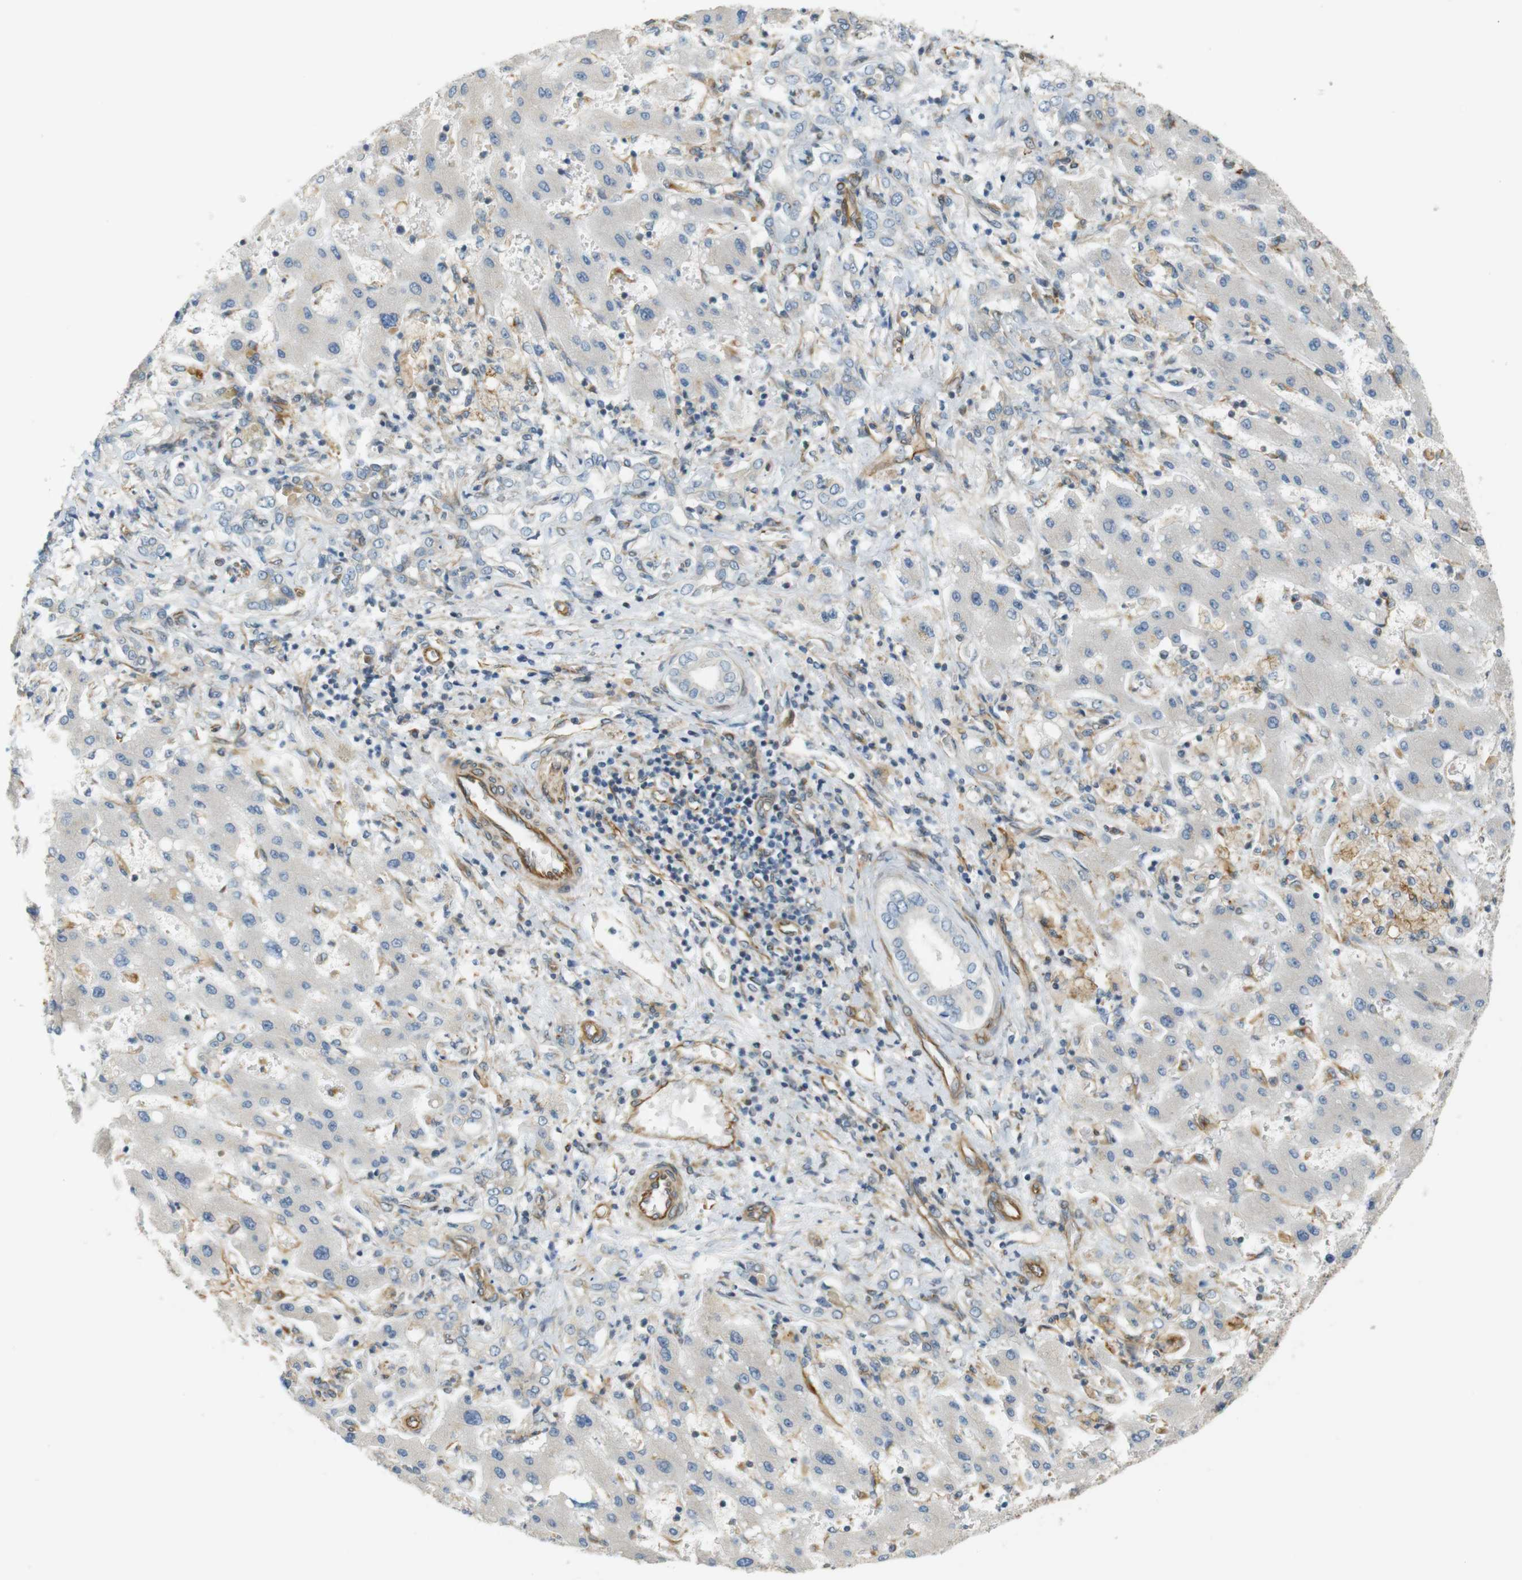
{"staining": {"intensity": "negative", "quantity": "none", "location": "none"}, "tissue": "liver cancer", "cell_type": "Tumor cells", "image_type": "cancer", "snomed": [{"axis": "morphology", "description": "Cholangiocarcinoma"}, {"axis": "topography", "description": "Liver"}], "caption": "Immunohistochemistry (IHC) micrograph of neoplastic tissue: cholangiocarcinoma (liver) stained with DAB (3,3'-diaminobenzidine) displays no significant protein staining in tumor cells. (DAB immunohistochemistry (IHC), high magnification).", "gene": "CYTH3", "patient": {"sex": "male", "age": 50}}